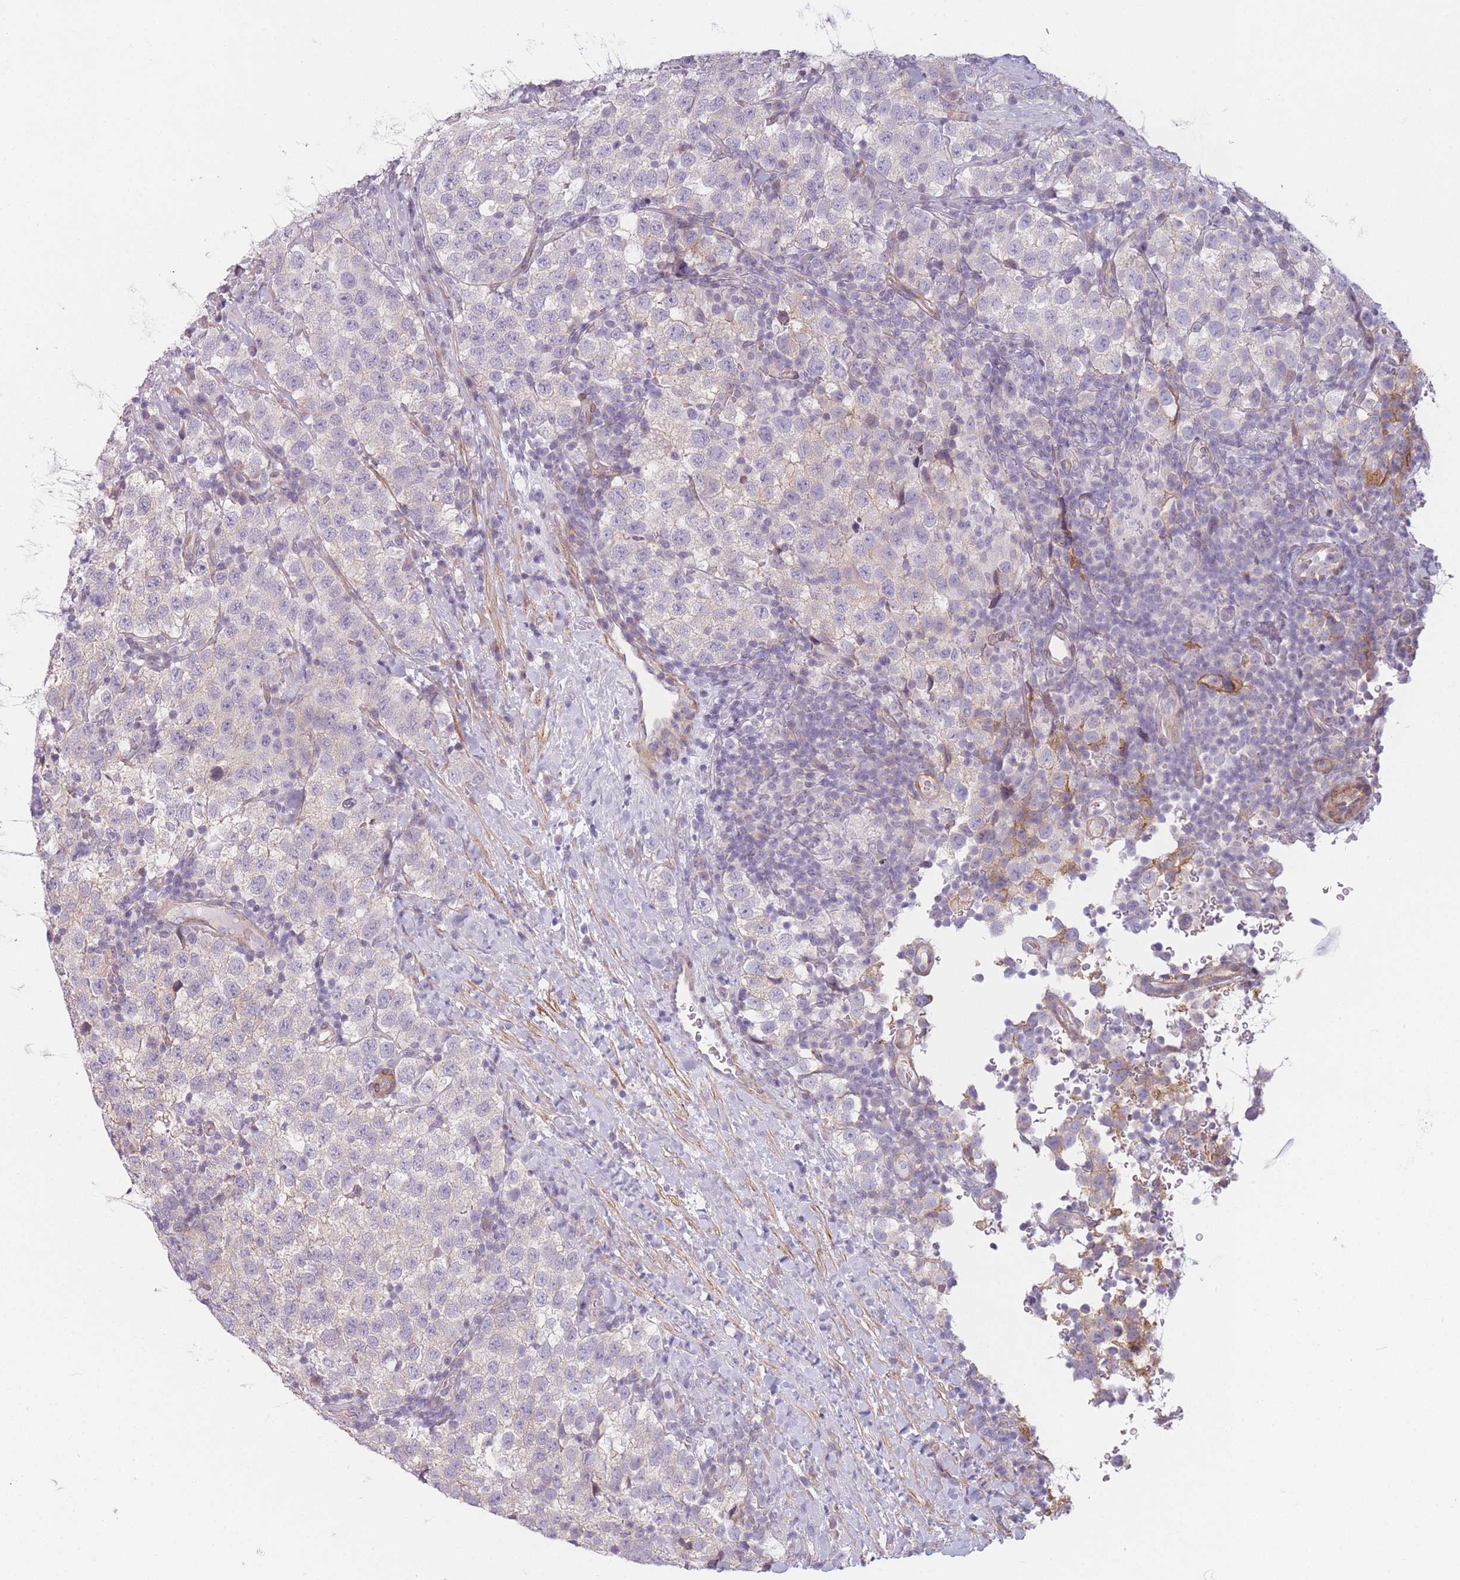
{"staining": {"intensity": "negative", "quantity": "none", "location": "none"}, "tissue": "testis cancer", "cell_type": "Tumor cells", "image_type": "cancer", "snomed": [{"axis": "morphology", "description": "Seminoma, NOS"}, {"axis": "topography", "description": "Testis"}], "caption": "Protein analysis of testis seminoma reveals no significant positivity in tumor cells.", "gene": "SLC7A6", "patient": {"sex": "male", "age": 34}}